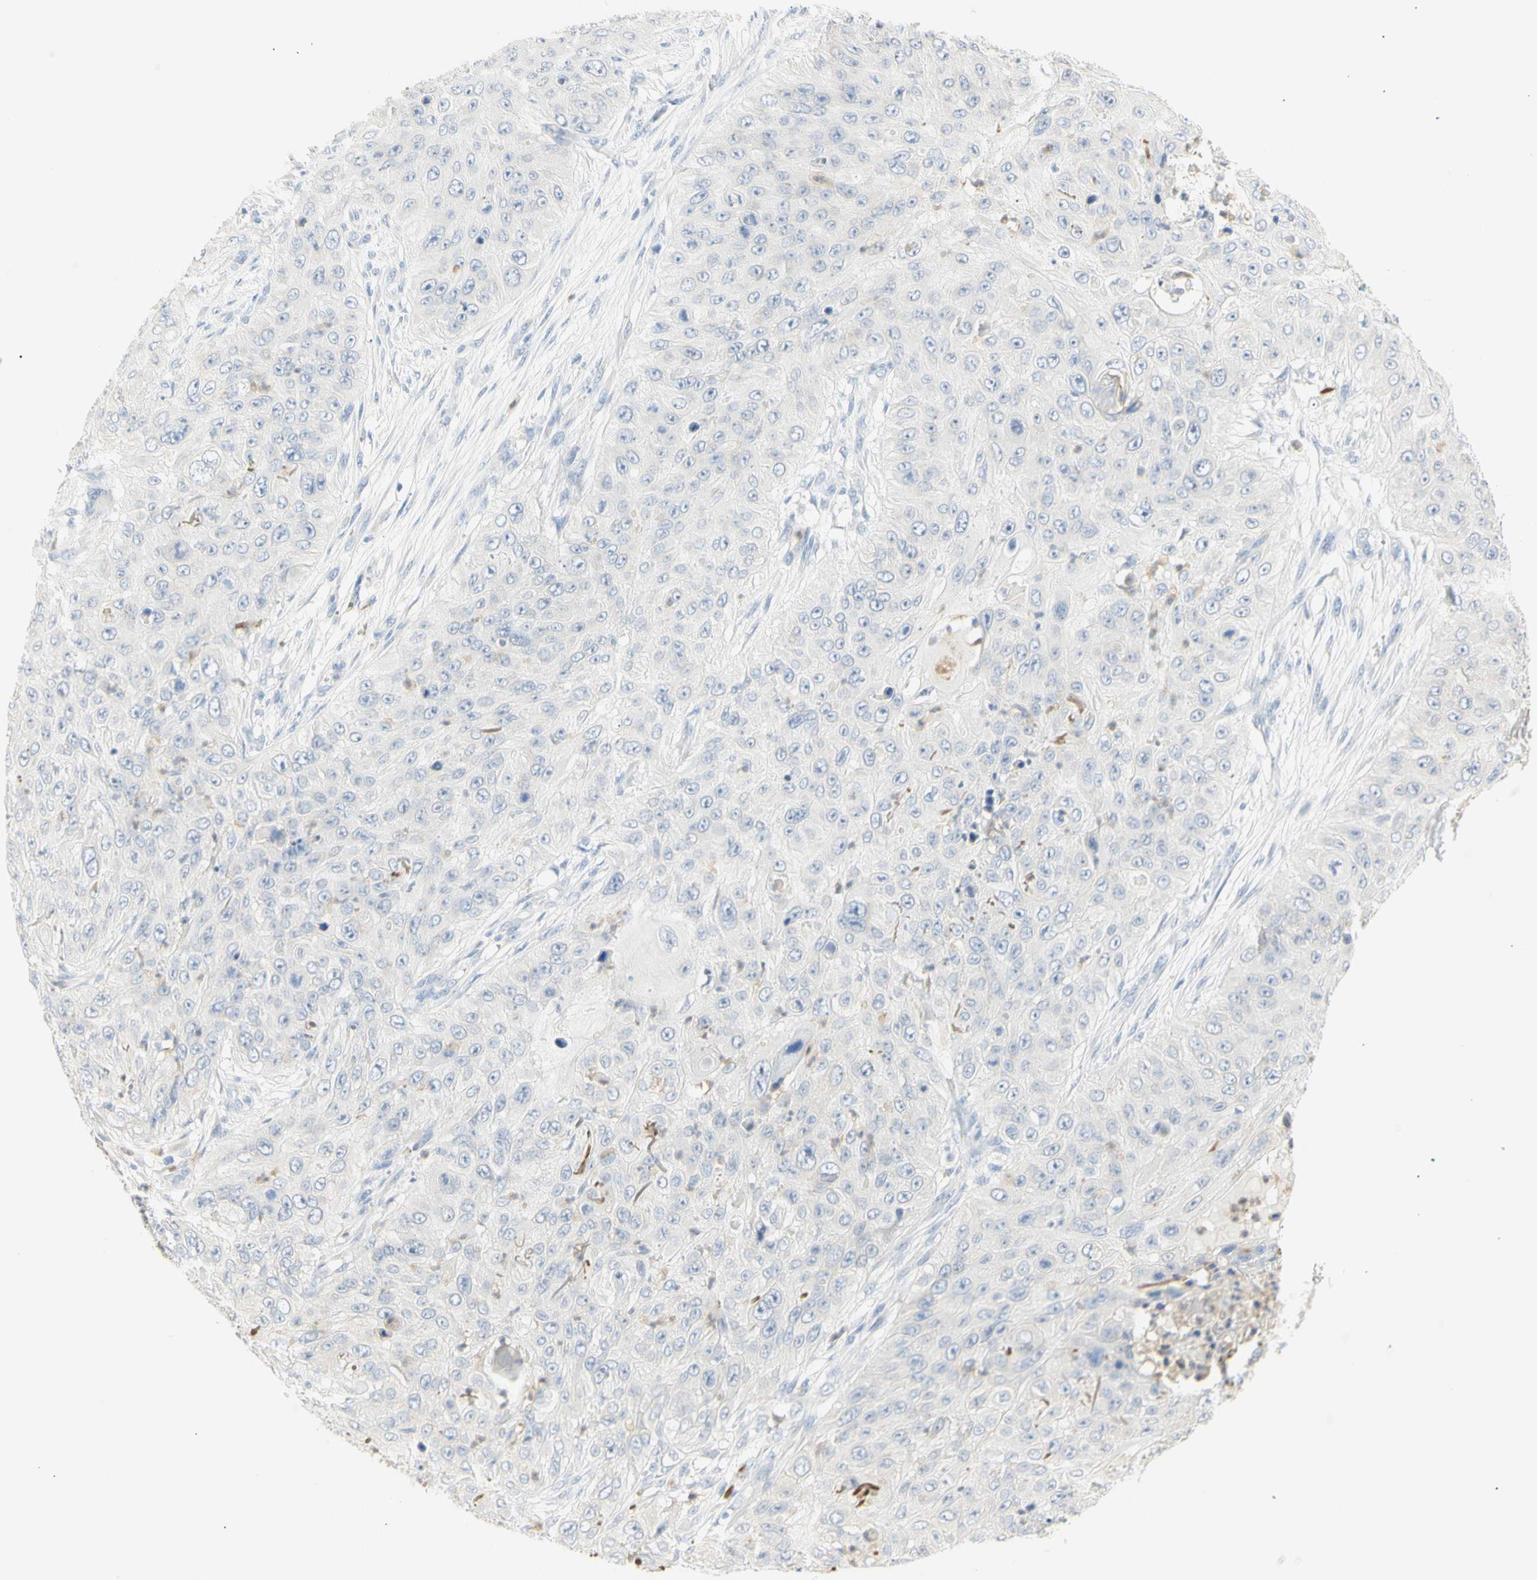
{"staining": {"intensity": "negative", "quantity": "none", "location": "none"}, "tissue": "skin cancer", "cell_type": "Tumor cells", "image_type": "cancer", "snomed": [{"axis": "morphology", "description": "Squamous cell carcinoma, NOS"}, {"axis": "topography", "description": "Skin"}], "caption": "High magnification brightfield microscopy of skin cancer (squamous cell carcinoma) stained with DAB (brown) and counterstained with hematoxylin (blue): tumor cells show no significant staining.", "gene": "B4GALNT3", "patient": {"sex": "female", "age": 80}}